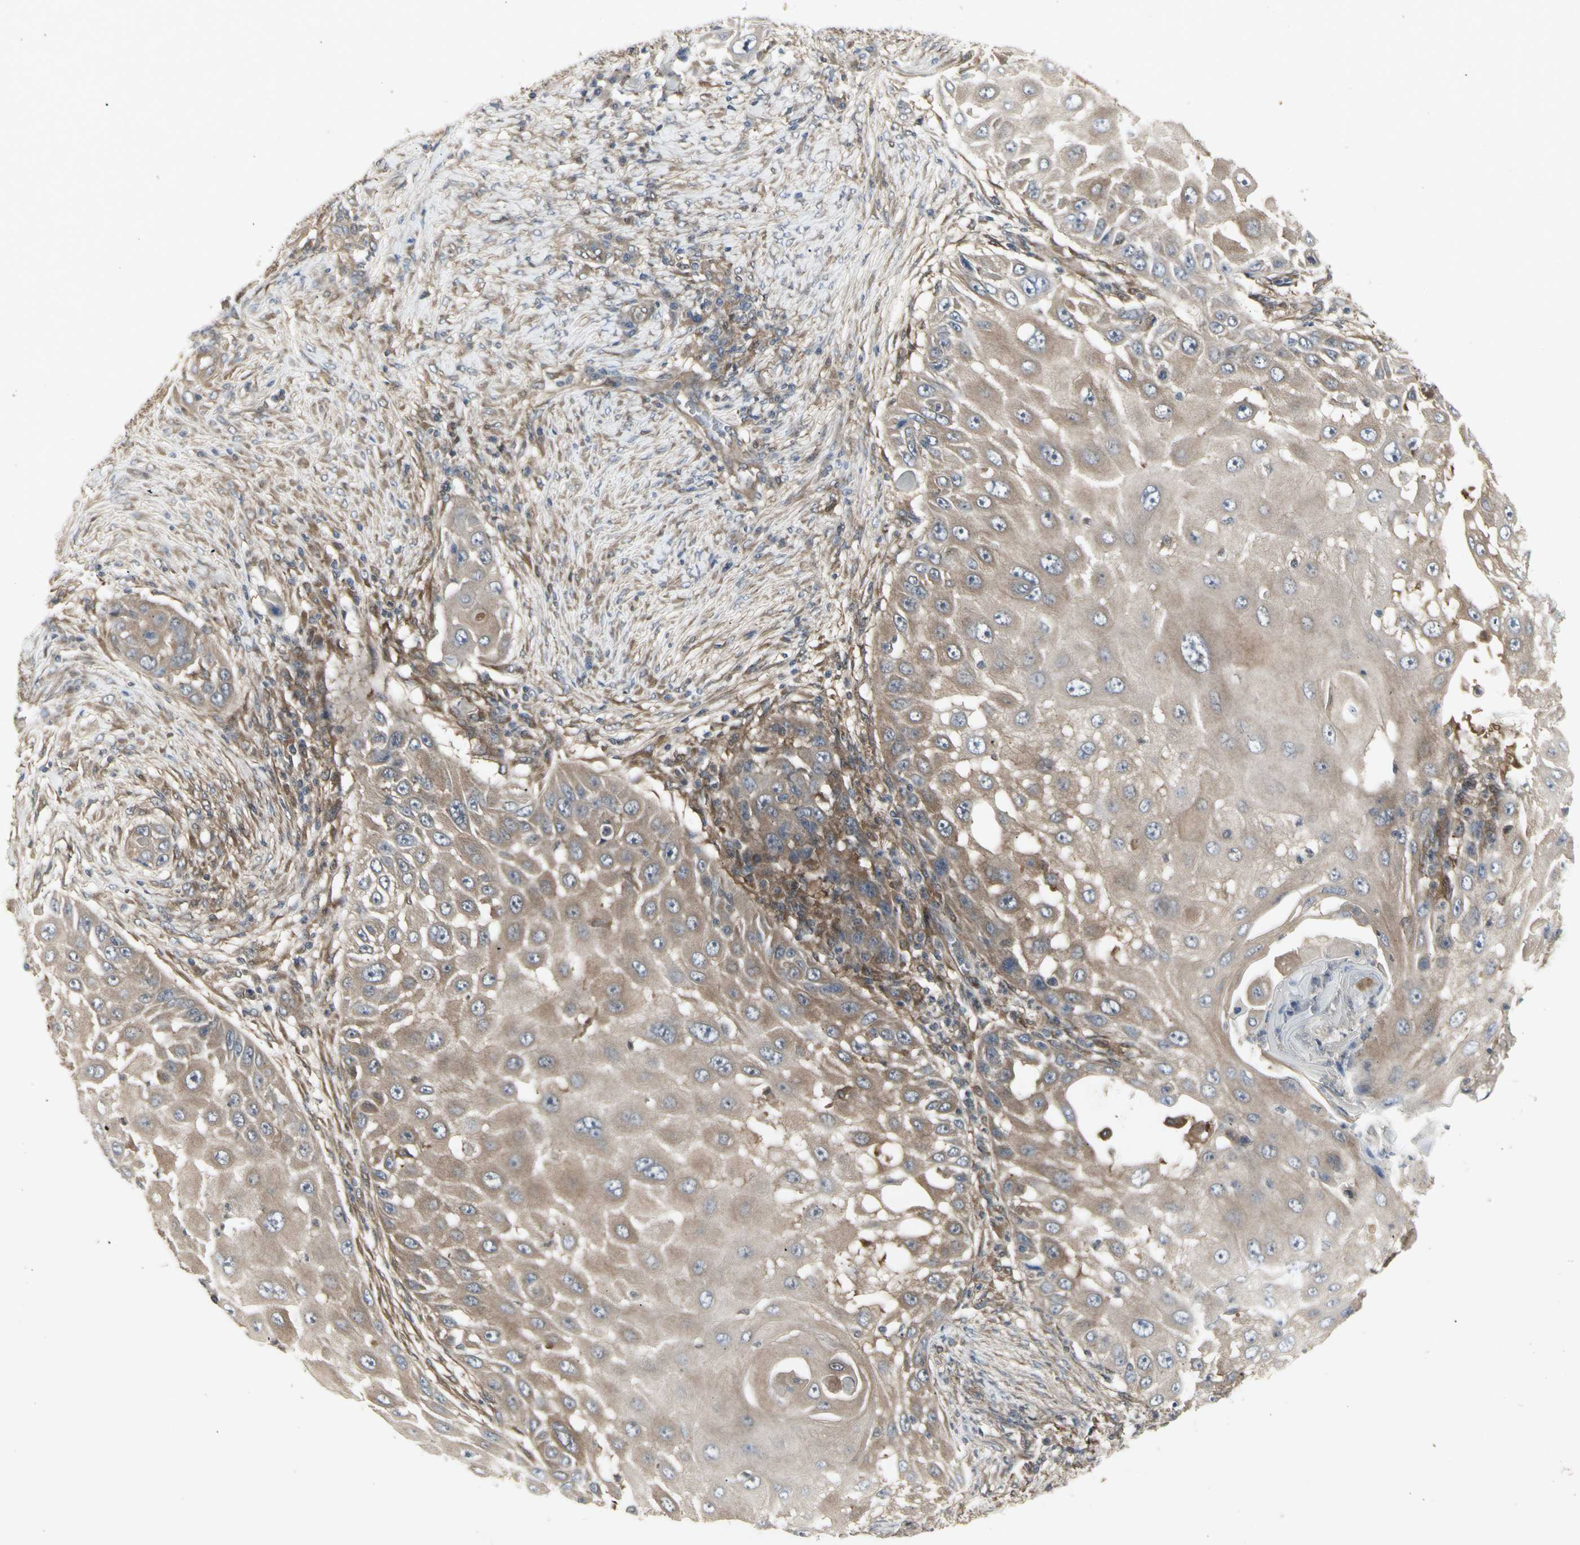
{"staining": {"intensity": "moderate", "quantity": ">75%", "location": "cytoplasmic/membranous"}, "tissue": "skin cancer", "cell_type": "Tumor cells", "image_type": "cancer", "snomed": [{"axis": "morphology", "description": "Squamous cell carcinoma, NOS"}, {"axis": "topography", "description": "Skin"}], "caption": "Immunohistochemical staining of human skin cancer reveals moderate cytoplasmic/membranous protein staining in approximately >75% of tumor cells. (IHC, brightfield microscopy, high magnification).", "gene": "CHURC1-FNTB", "patient": {"sex": "female", "age": 44}}